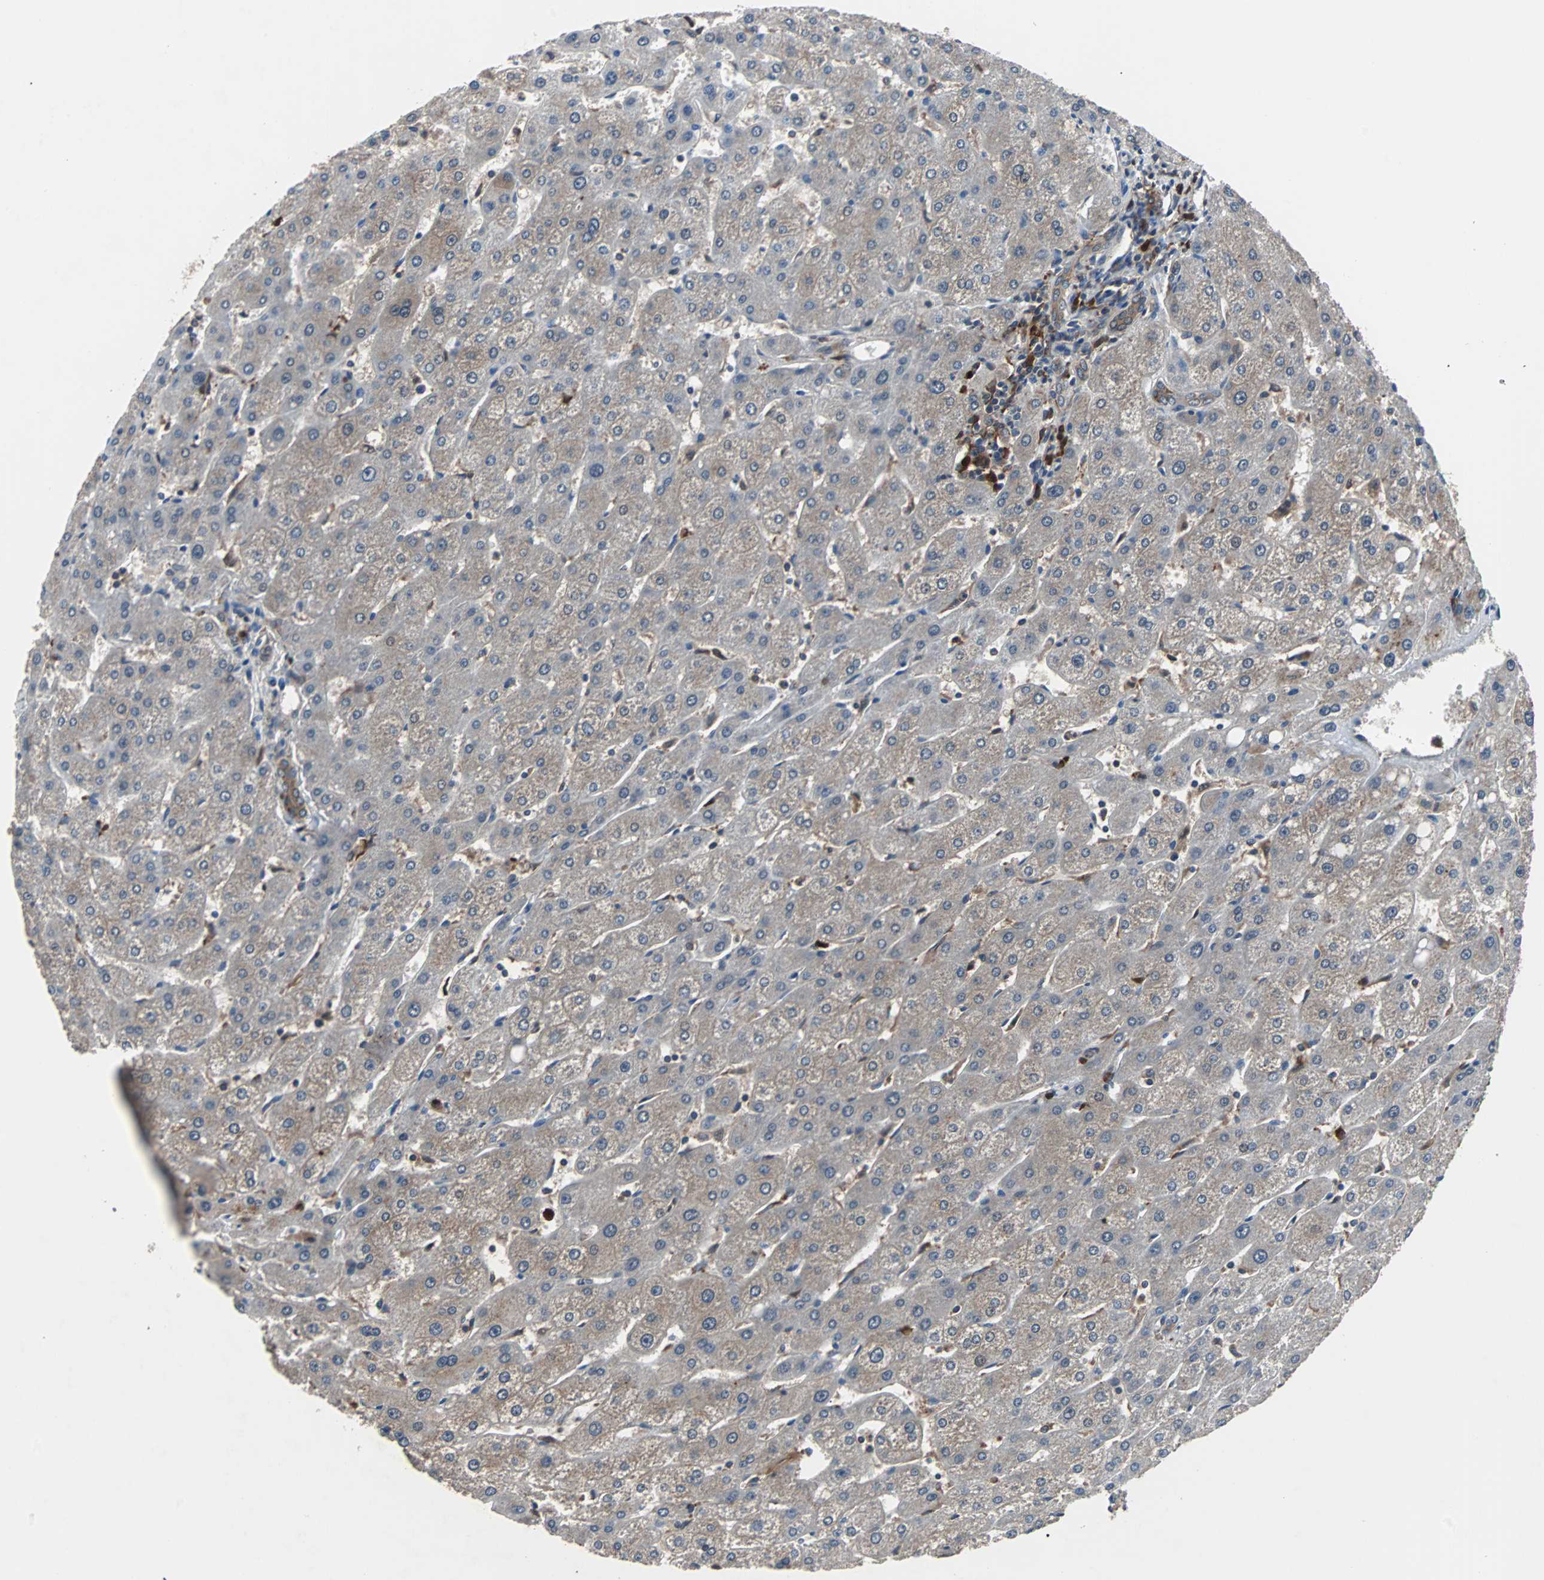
{"staining": {"intensity": "weak", "quantity": ">75%", "location": "cytoplasmic/membranous"}, "tissue": "liver", "cell_type": "Cholangiocytes", "image_type": "normal", "snomed": [{"axis": "morphology", "description": "Normal tissue, NOS"}, {"axis": "topography", "description": "Liver"}], "caption": "Immunohistochemistry (IHC) of unremarkable liver shows low levels of weak cytoplasmic/membranous expression in approximately >75% of cholangiocytes.", "gene": "PAK1", "patient": {"sex": "male", "age": 67}}